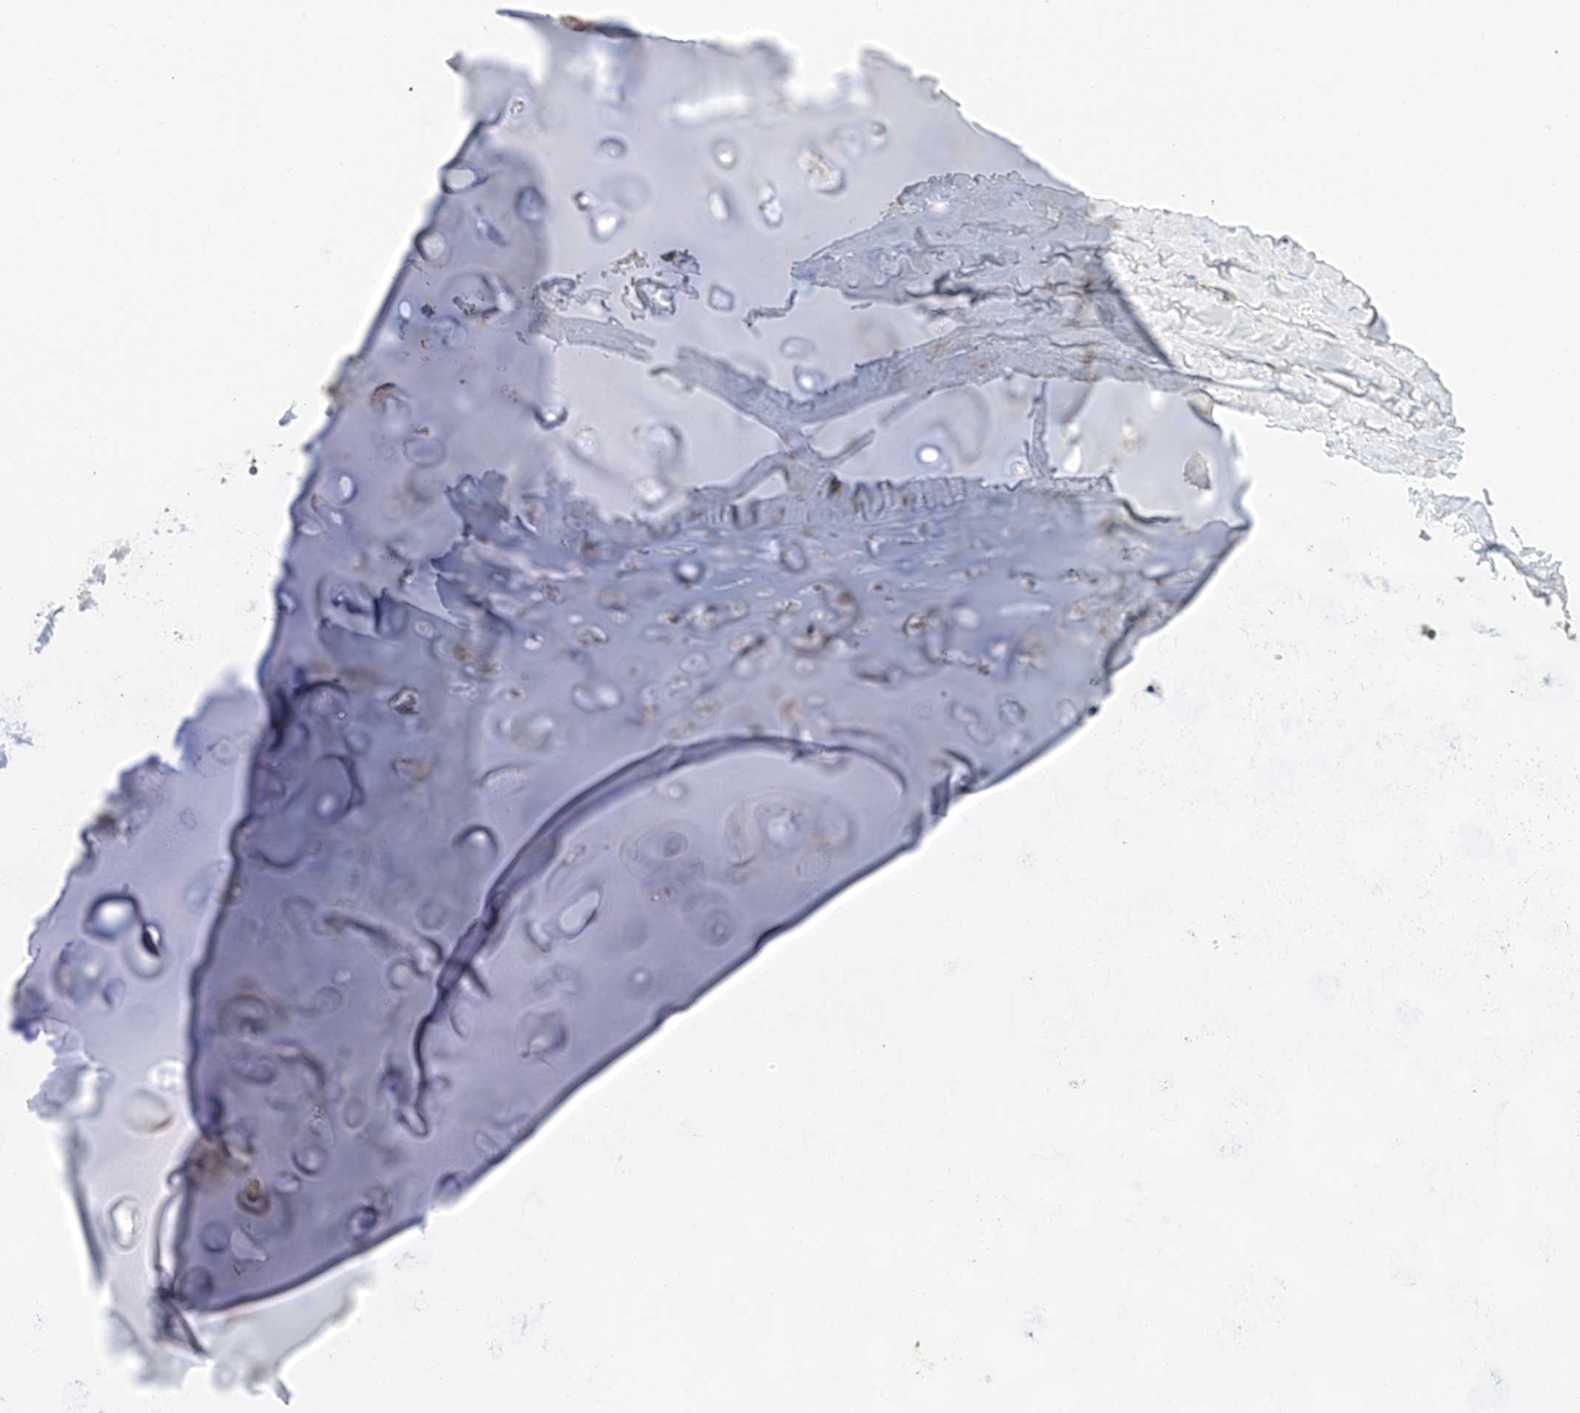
{"staining": {"intensity": "weak", "quantity": "25%-75%", "location": "cytoplasmic/membranous"}, "tissue": "adipose tissue", "cell_type": "Adipocytes", "image_type": "normal", "snomed": [{"axis": "morphology", "description": "Normal tissue, NOS"}, {"axis": "topography", "description": "Cartilage tissue"}], "caption": "IHC (DAB) staining of benign human adipose tissue displays weak cytoplasmic/membranous protein positivity in about 25%-75% of adipocytes.", "gene": "RUSC1", "patient": {"sex": "female", "age": 63}}